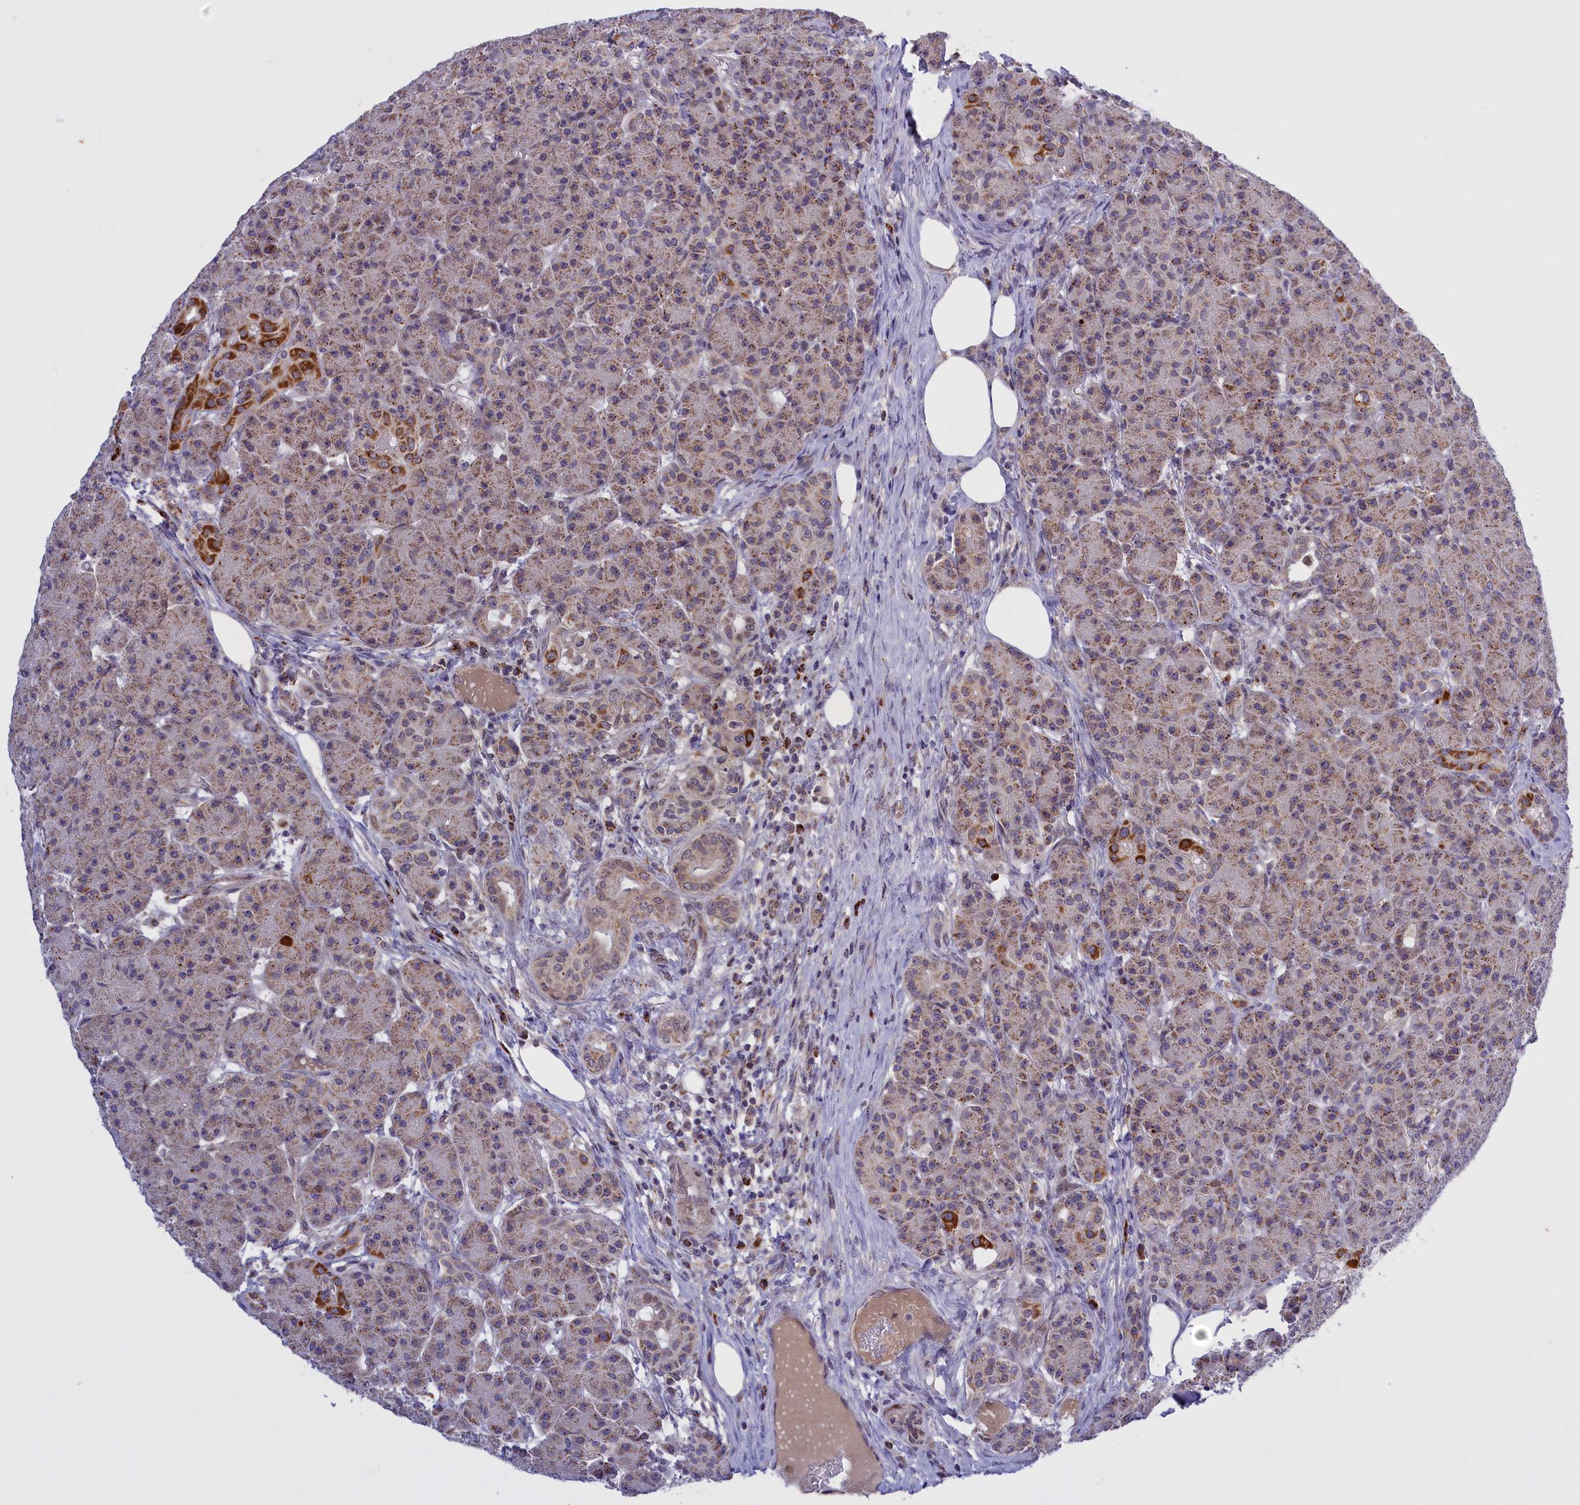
{"staining": {"intensity": "moderate", "quantity": ">75%", "location": "cytoplasmic/membranous"}, "tissue": "pancreas", "cell_type": "Exocrine glandular cells", "image_type": "normal", "snomed": [{"axis": "morphology", "description": "Normal tissue, NOS"}, {"axis": "topography", "description": "Pancreas"}], "caption": "Immunohistochemical staining of normal human pancreas exhibits >75% levels of moderate cytoplasmic/membranous protein positivity in about >75% of exocrine glandular cells. (IHC, brightfield microscopy, high magnification).", "gene": "FAM149B1", "patient": {"sex": "male", "age": 63}}